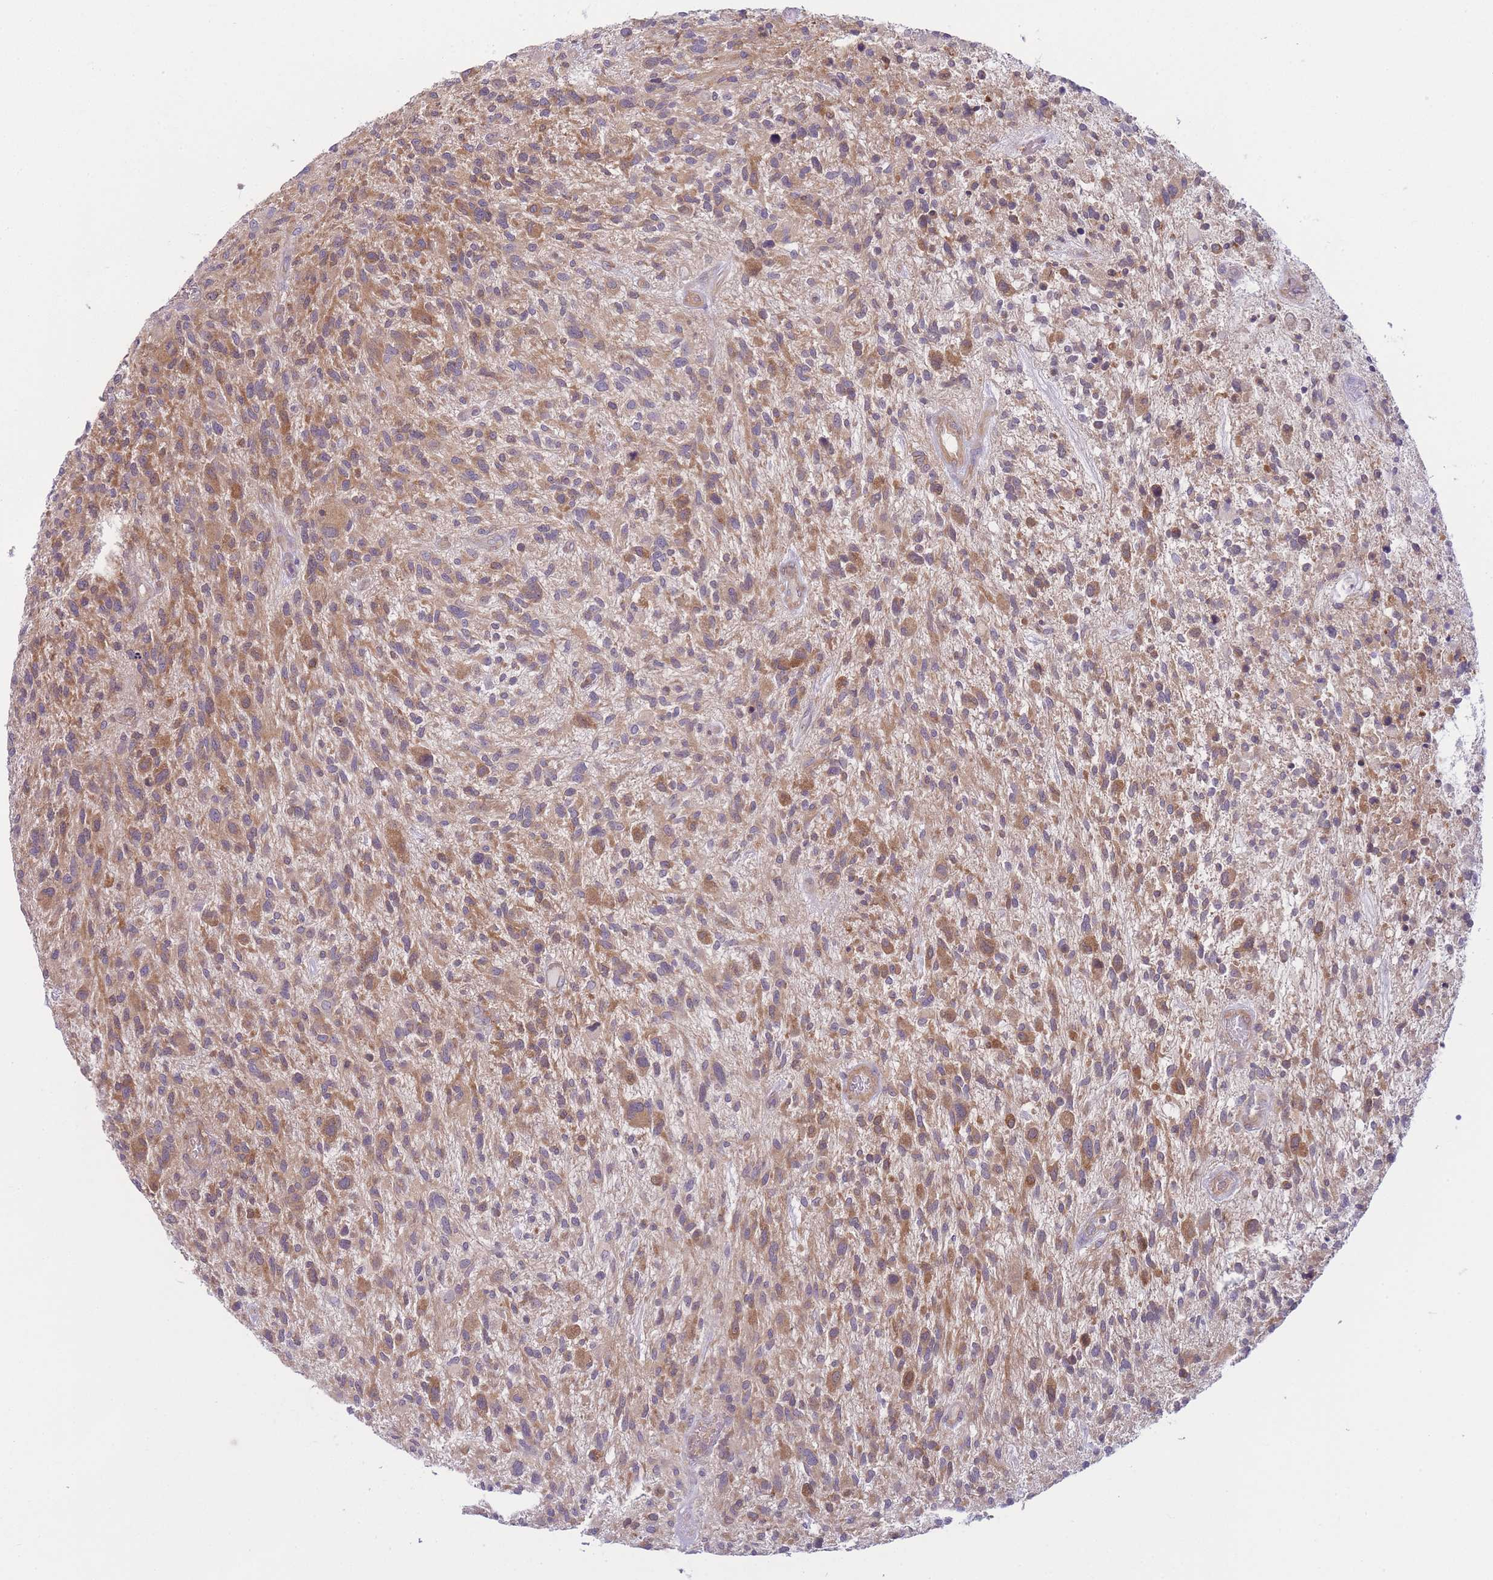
{"staining": {"intensity": "moderate", "quantity": ">75%", "location": "cytoplasmic/membranous"}, "tissue": "glioma", "cell_type": "Tumor cells", "image_type": "cancer", "snomed": [{"axis": "morphology", "description": "Glioma, malignant, High grade"}, {"axis": "topography", "description": "Brain"}], "caption": "Approximately >75% of tumor cells in human malignant glioma (high-grade) reveal moderate cytoplasmic/membranous protein positivity as visualized by brown immunohistochemical staining.", "gene": "PFDN6", "patient": {"sex": "male", "age": 47}}